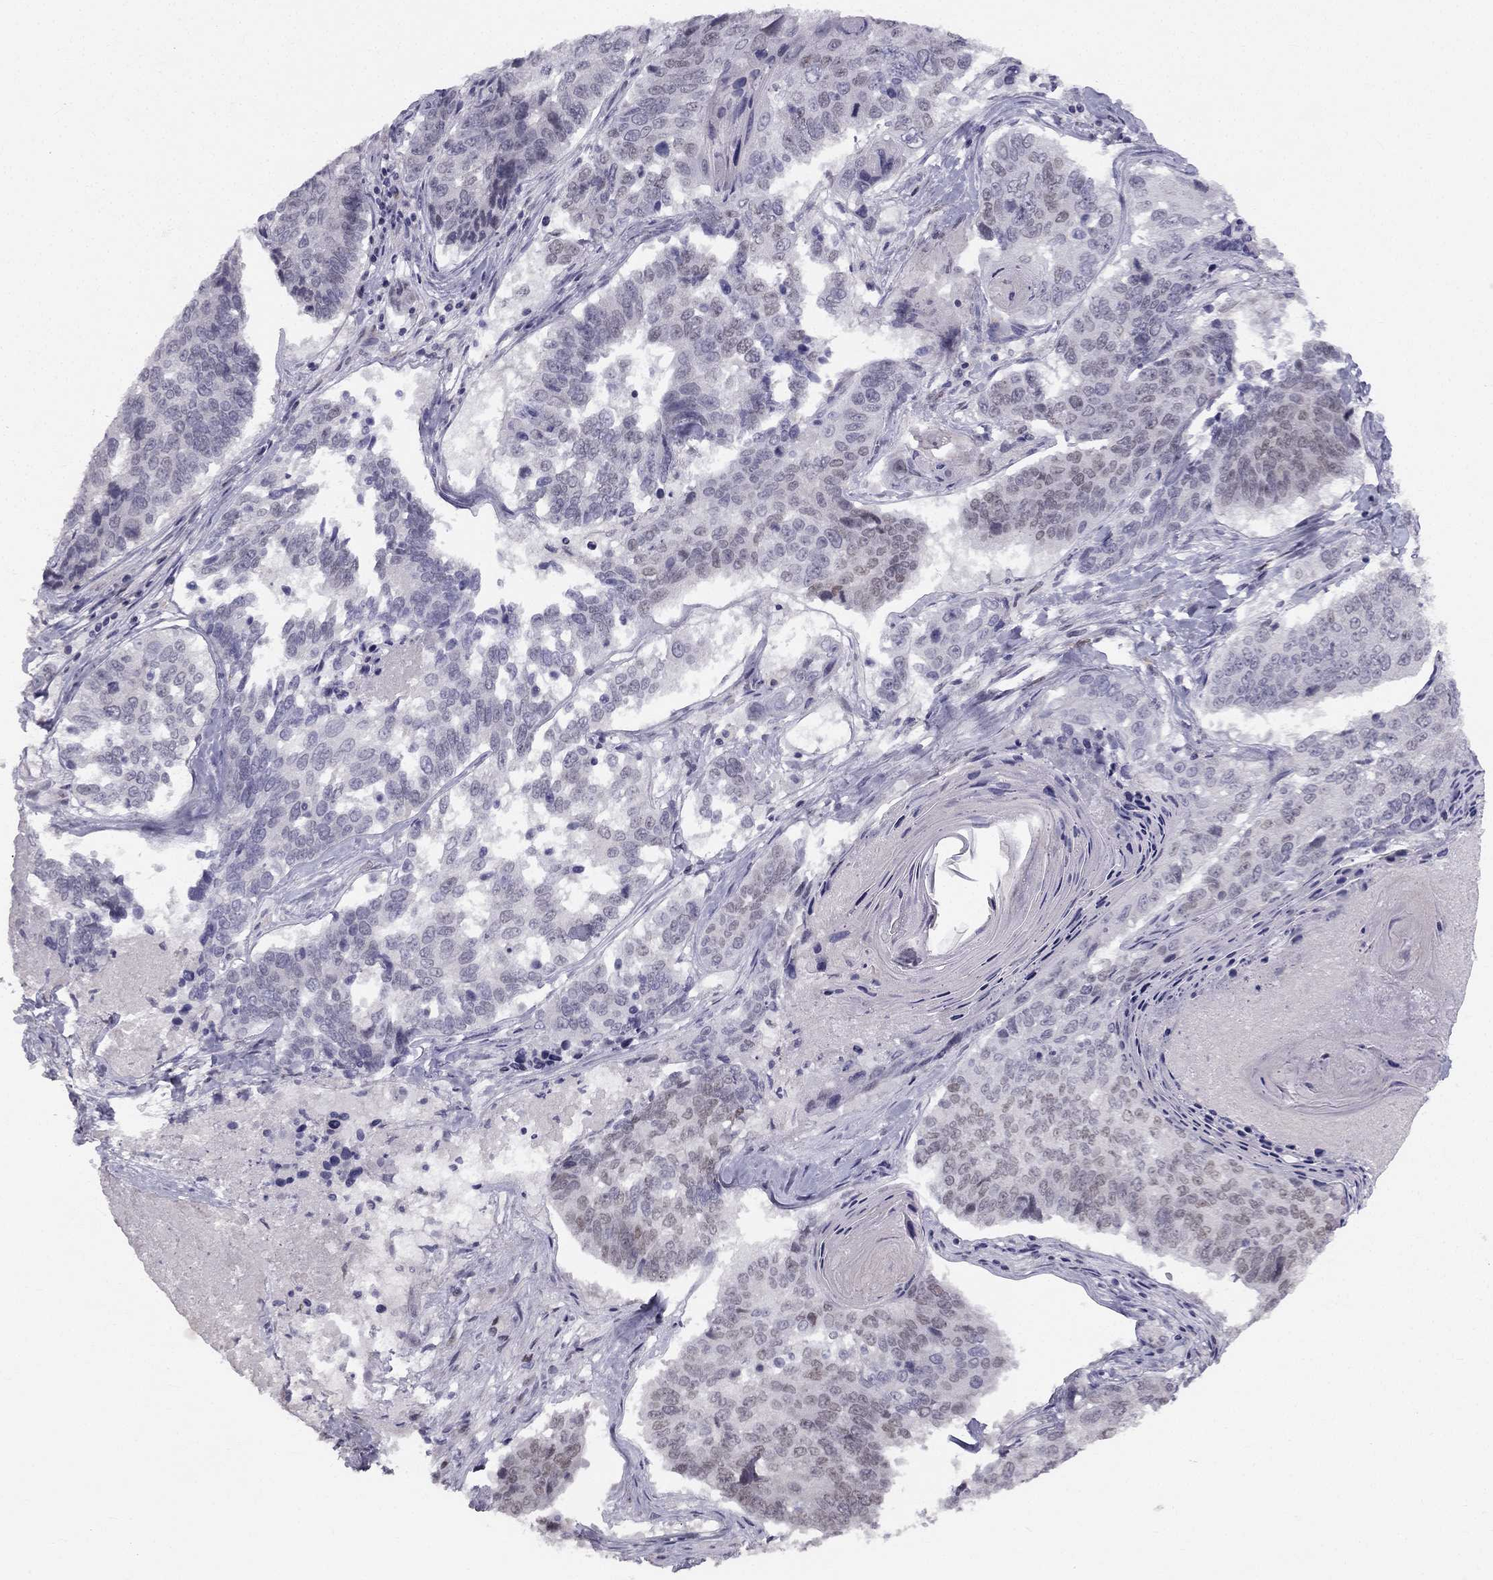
{"staining": {"intensity": "negative", "quantity": "none", "location": "none"}, "tissue": "lung cancer", "cell_type": "Tumor cells", "image_type": "cancer", "snomed": [{"axis": "morphology", "description": "Squamous cell carcinoma, NOS"}, {"axis": "topography", "description": "Lung"}], "caption": "Immunohistochemistry photomicrograph of lung cancer stained for a protein (brown), which reveals no expression in tumor cells. (Stains: DAB (3,3'-diaminobenzidine) immunohistochemistry (IHC) with hematoxylin counter stain, Microscopy: brightfield microscopy at high magnification).", "gene": "TRPS1", "patient": {"sex": "male", "age": 73}}